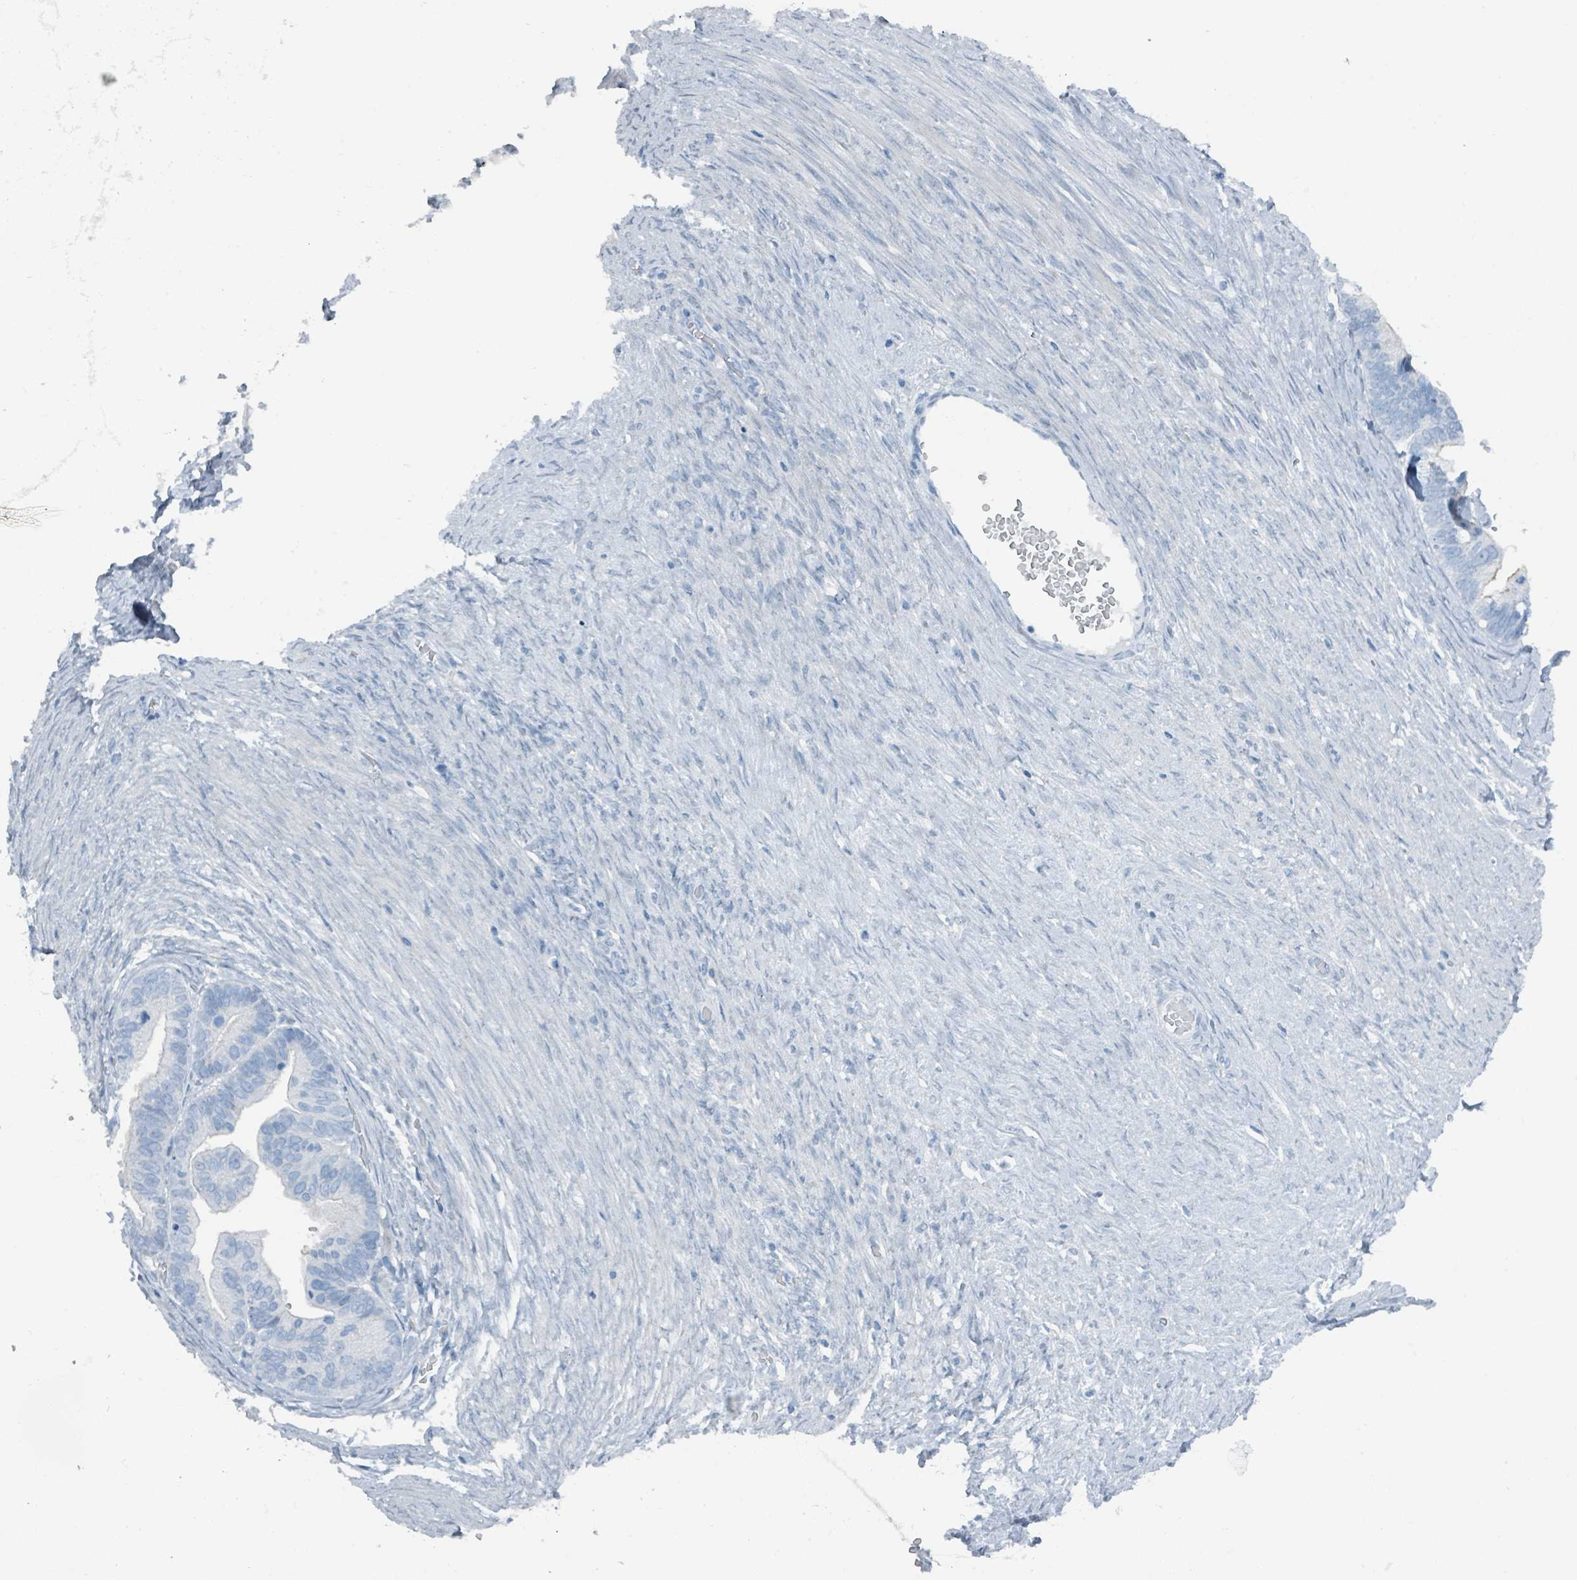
{"staining": {"intensity": "negative", "quantity": "none", "location": "none"}, "tissue": "ovarian cancer", "cell_type": "Tumor cells", "image_type": "cancer", "snomed": [{"axis": "morphology", "description": "Cystadenocarcinoma, serous, NOS"}, {"axis": "topography", "description": "Ovary"}], "caption": "Histopathology image shows no protein staining in tumor cells of ovarian cancer (serous cystadenocarcinoma) tissue. (IHC, brightfield microscopy, high magnification).", "gene": "GAMT", "patient": {"sex": "female", "age": 56}}